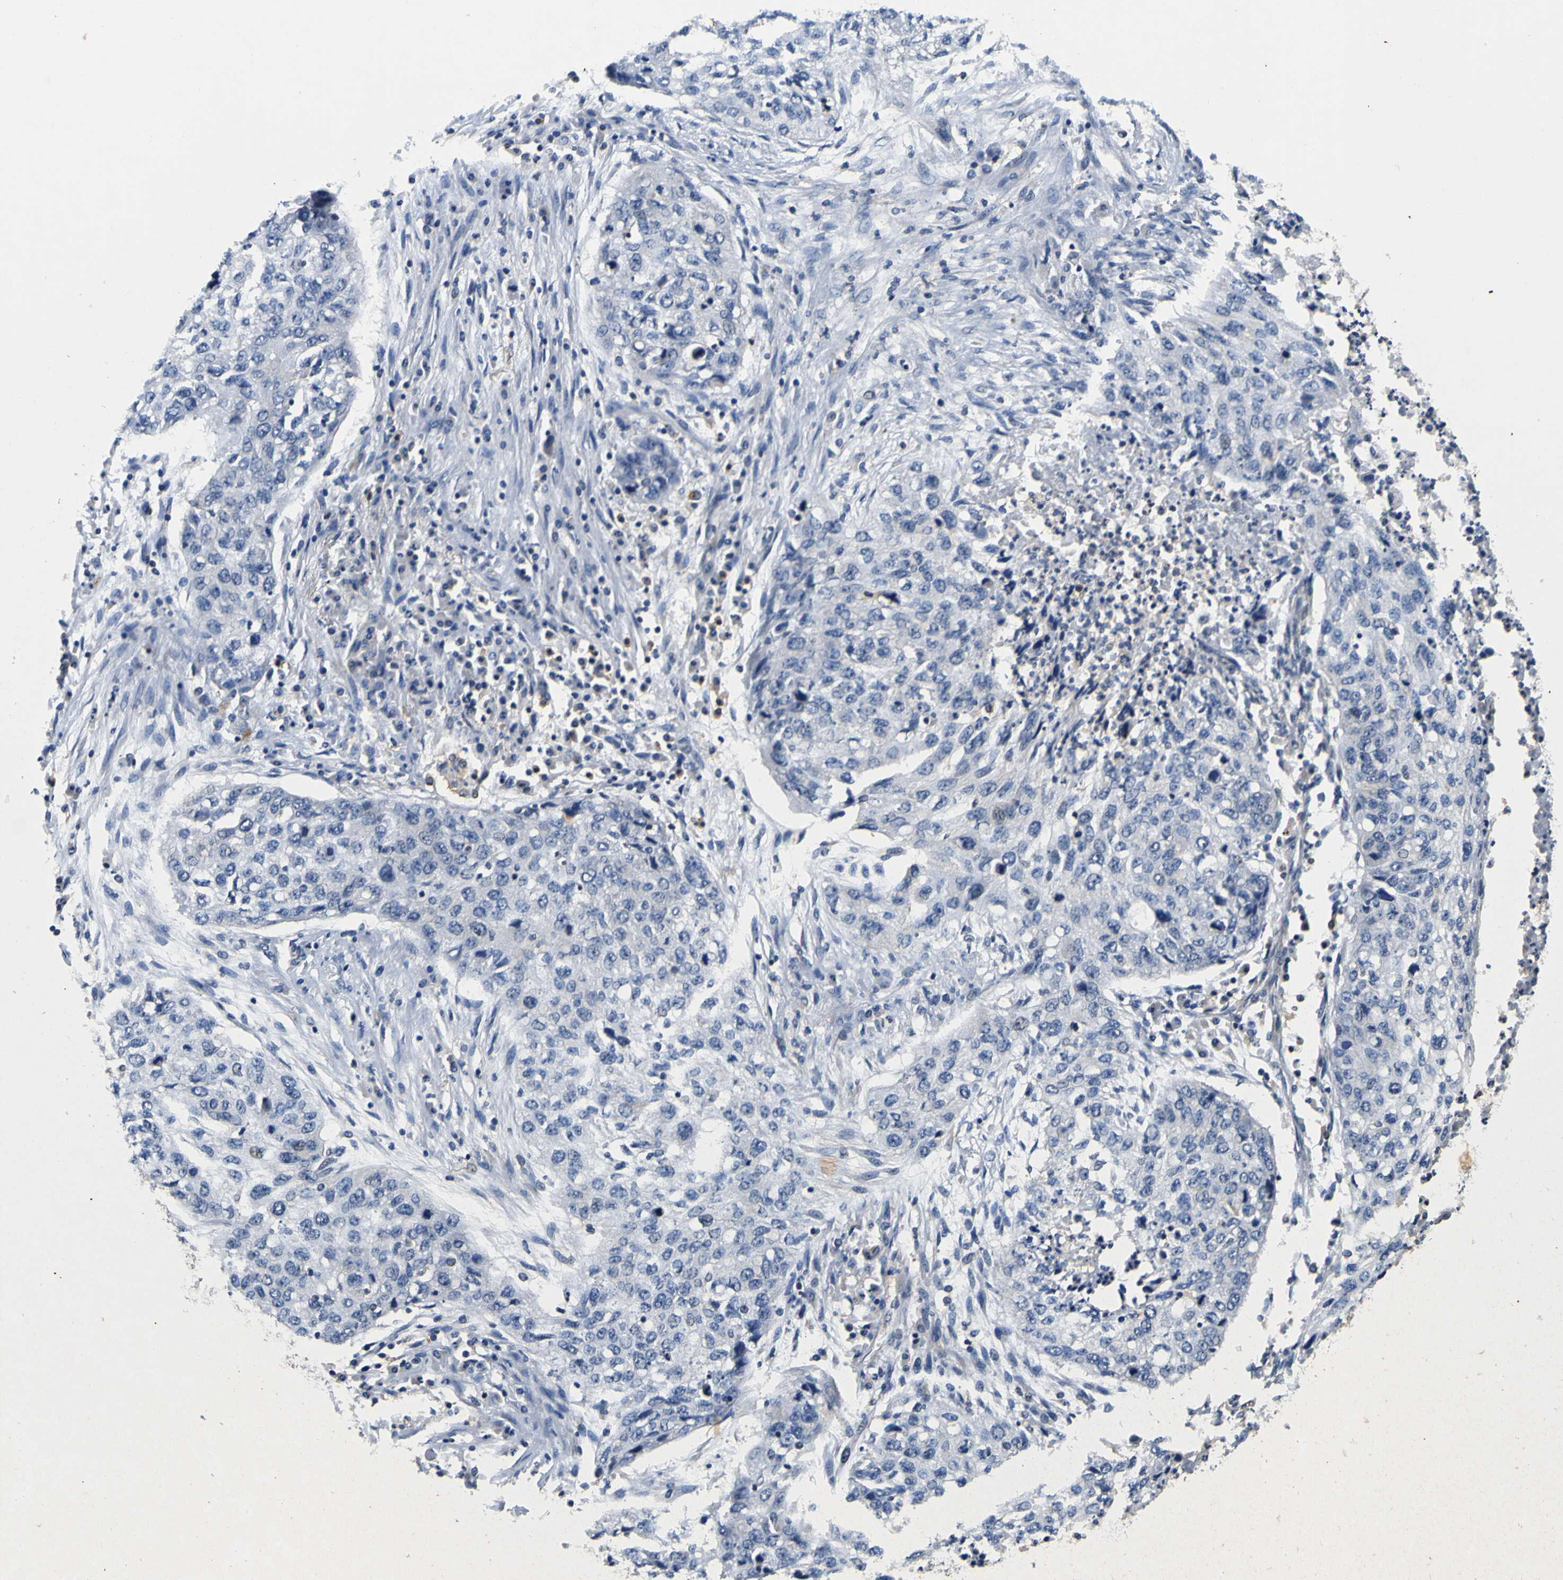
{"staining": {"intensity": "negative", "quantity": "none", "location": "none"}, "tissue": "lung cancer", "cell_type": "Tumor cells", "image_type": "cancer", "snomed": [{"axis": "morphology", "description": "Squamous cell carcinoma, NOS"}, {"axis": "topography", "description": "Lung"}], "caption": "An image of human lung cancer is negative for staining in tumor cells. (Immunohistochemistry (ihc), brightfield microscopy, high magnification).", "gene": "TNIK", "patient": {"sex": "female", "age": 63}}